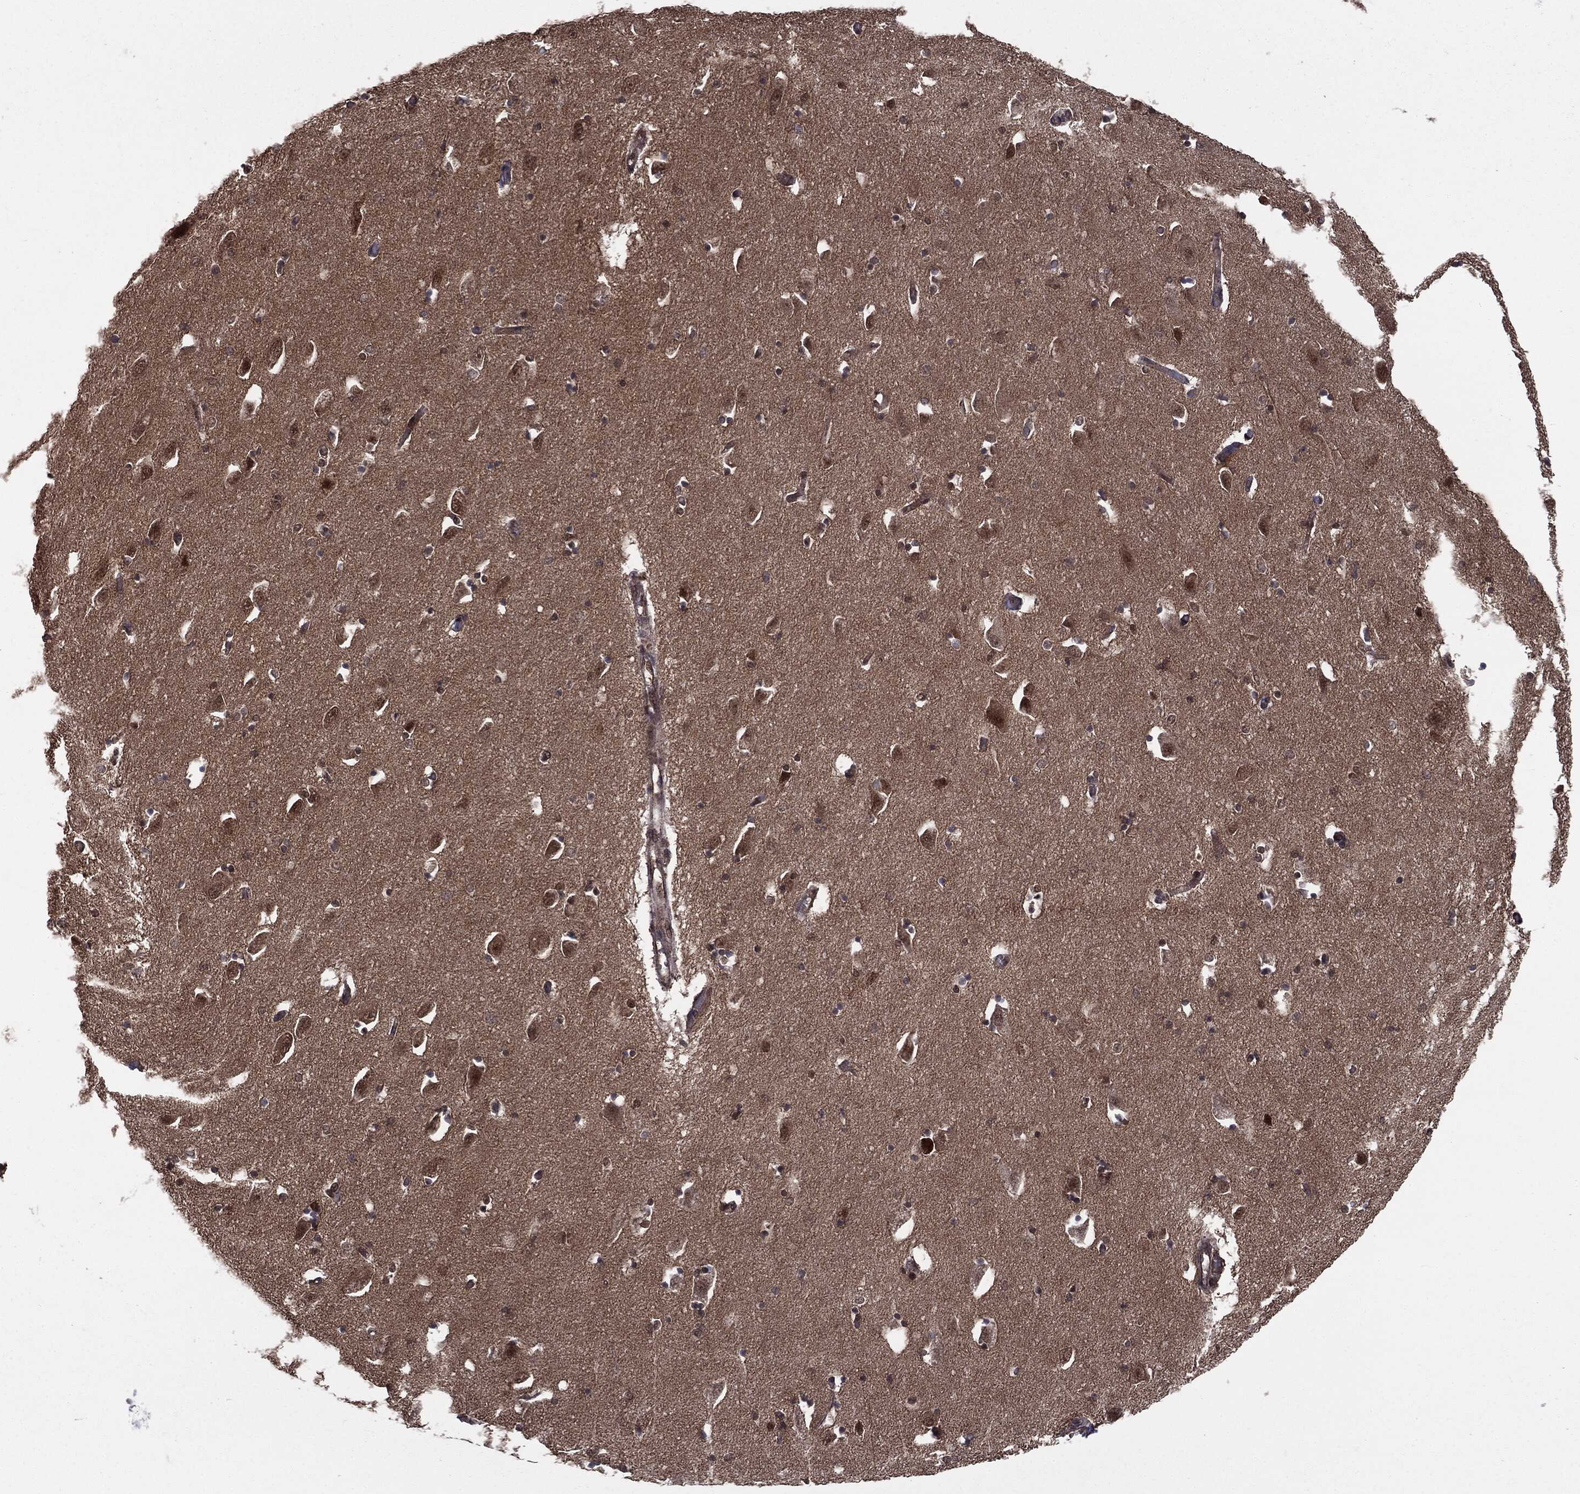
{"staining": {"intensity": "moderate", "quantity": "<25%", "location": "nuclear"}, "tissue": "hippocampus", "cell_type": "Glial cells", "image_type": "normal", "snomed": [{"axis": "morphology", "description": "Normal tissue, NOS"}, {"axis": "topography", "description": "Lateral ventricle wall"}, {"axis": "topography", "description": "Hippocampus"}], "caption": "The micrograph reveals a brown stain indicating the presence of a protein in the nuclear of glial cells in hippocampus. The staining was performed using DAB (3,3'-diaminobenzidine), with brown indicating positive protein expression. Nuclei are stained blue with hematoxylin.", "gene": "PTPA", "patient": {"sex": "female", "age": 63}}